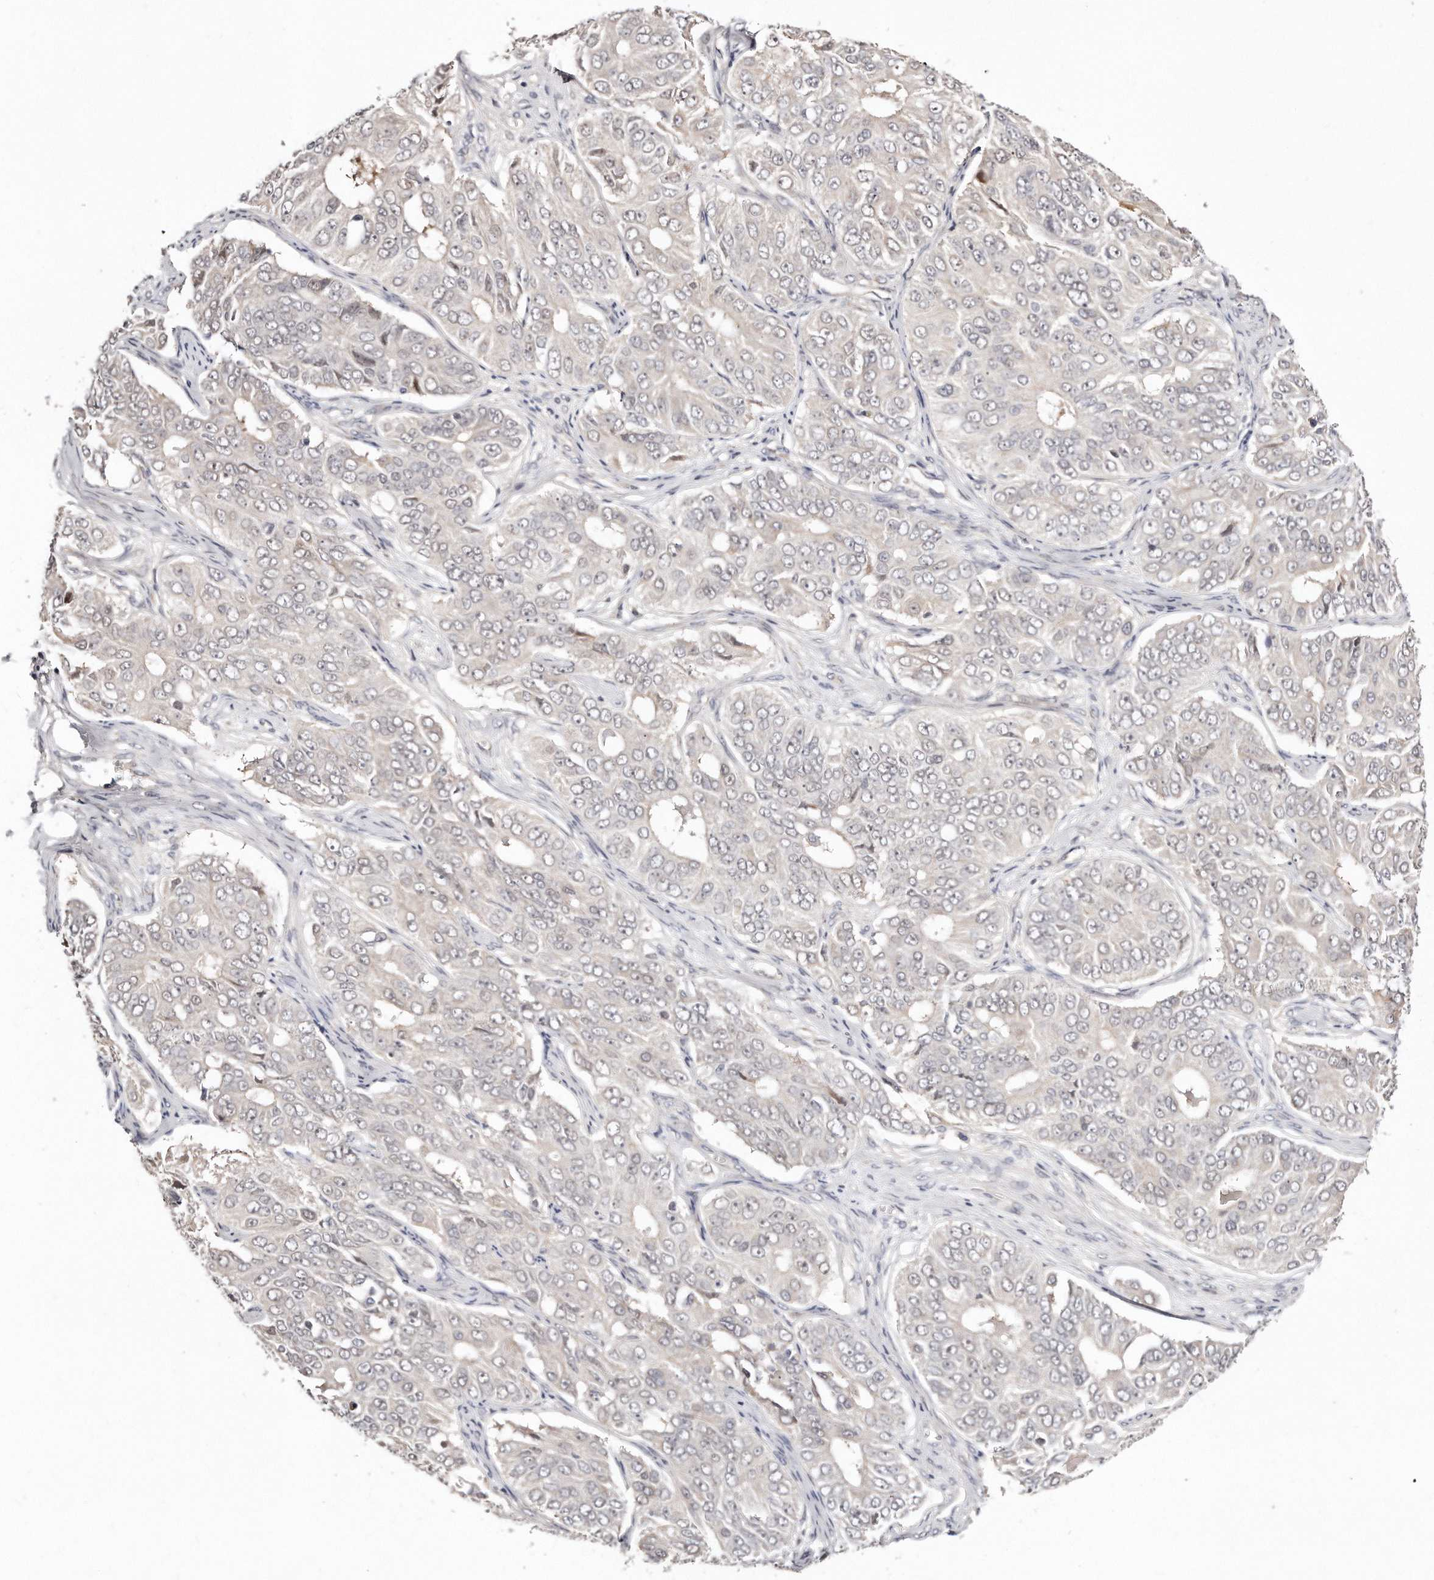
{"staining": {"intensity": "negative", "quantity": "none", "location": "none"}, "tissue": "ovarian cancer", "cell_type": "Tumor cells", "image_type": "cancer", "snomed": [{"axis": "morphology", "description": "Carcinoma, endometroid"}, {"axis": "topography", "description": "Ovary"}], "caption": "Ovarian cancer was stained to show a protein in brown. There is no significant expression in tumor cells.", "gene": "CASZ1", "patient": {"sex": "female", "age": 51}}